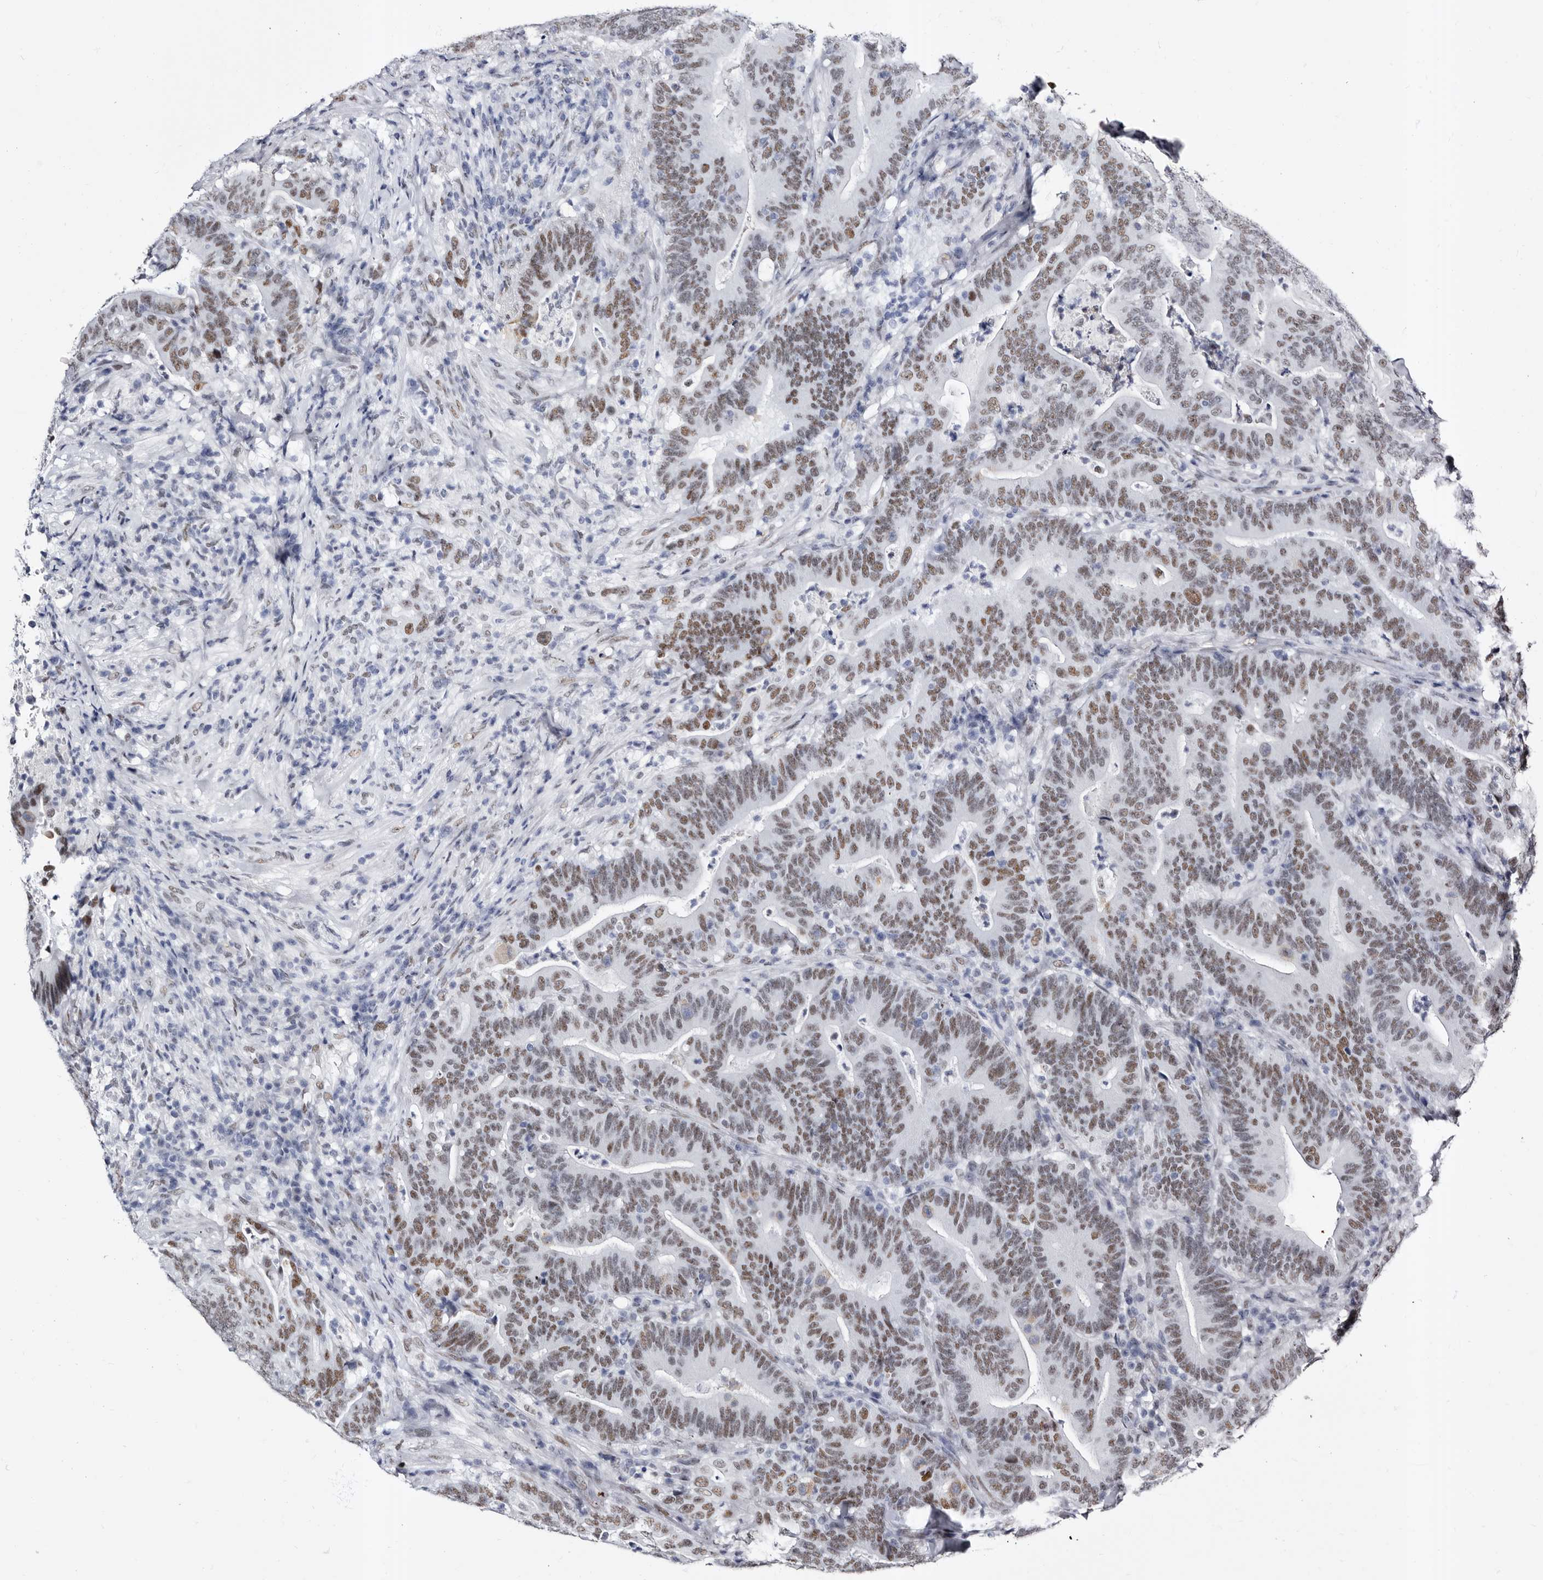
{"staining": {"intensity": "moderate", "quantity": ">75%", "location": "nuclear"}, "tissue": "colorectal cancer", "cell_type": "Tumor cells", "image_type": "cancer", "snomed": [{"axis": "morphology", "description": "Adenocarcinoma, NOS"}, {"axis": "topography", "description": "Colon"}], "caption": "Immunohistochemistry (IHC) histopathology image of colorectal cancer stained for a protein (brown), which exhibits medium levels of moderate nuclear expression in approximately >75% of tumor cells.", "gene": "ZNF326", "patient": {"sex": "female", "age": 66}}